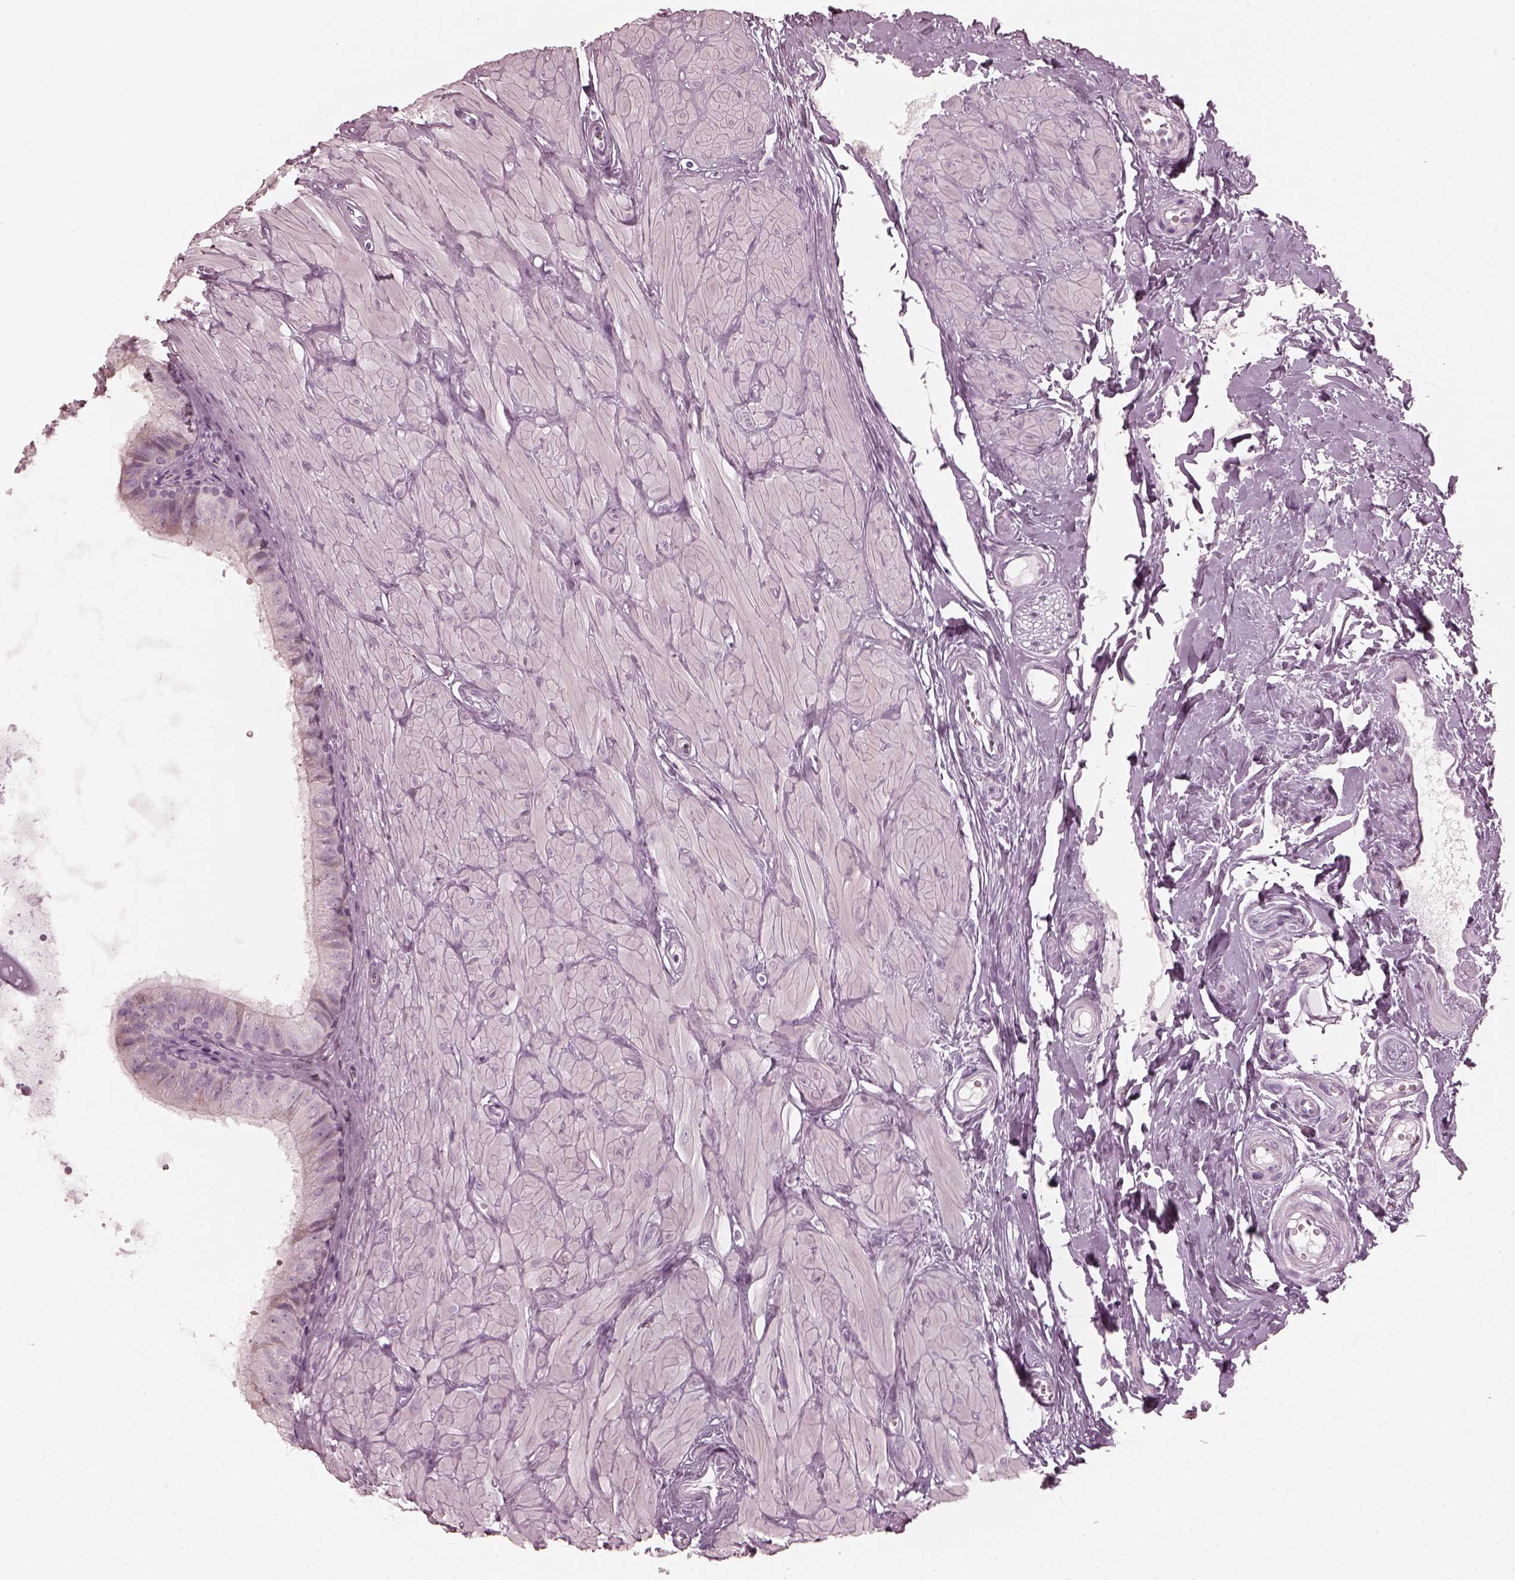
{"staining": {"intensity": "negative", "quantity": "none", "location": "none"}, "tissue": "epididymis", "cell_type": "Glandular cells", "image_type": "normal", "snomed": [{"axis": "morphology", "description": "Normal tissue, NOS"}, {"axis": "topography", "description": "Epididymis"}], "caption": "Glandular cells show no significant expression in normal epididymis.", "gene": "SAXO2", "patient": {"sex": "male", "age": 37}}